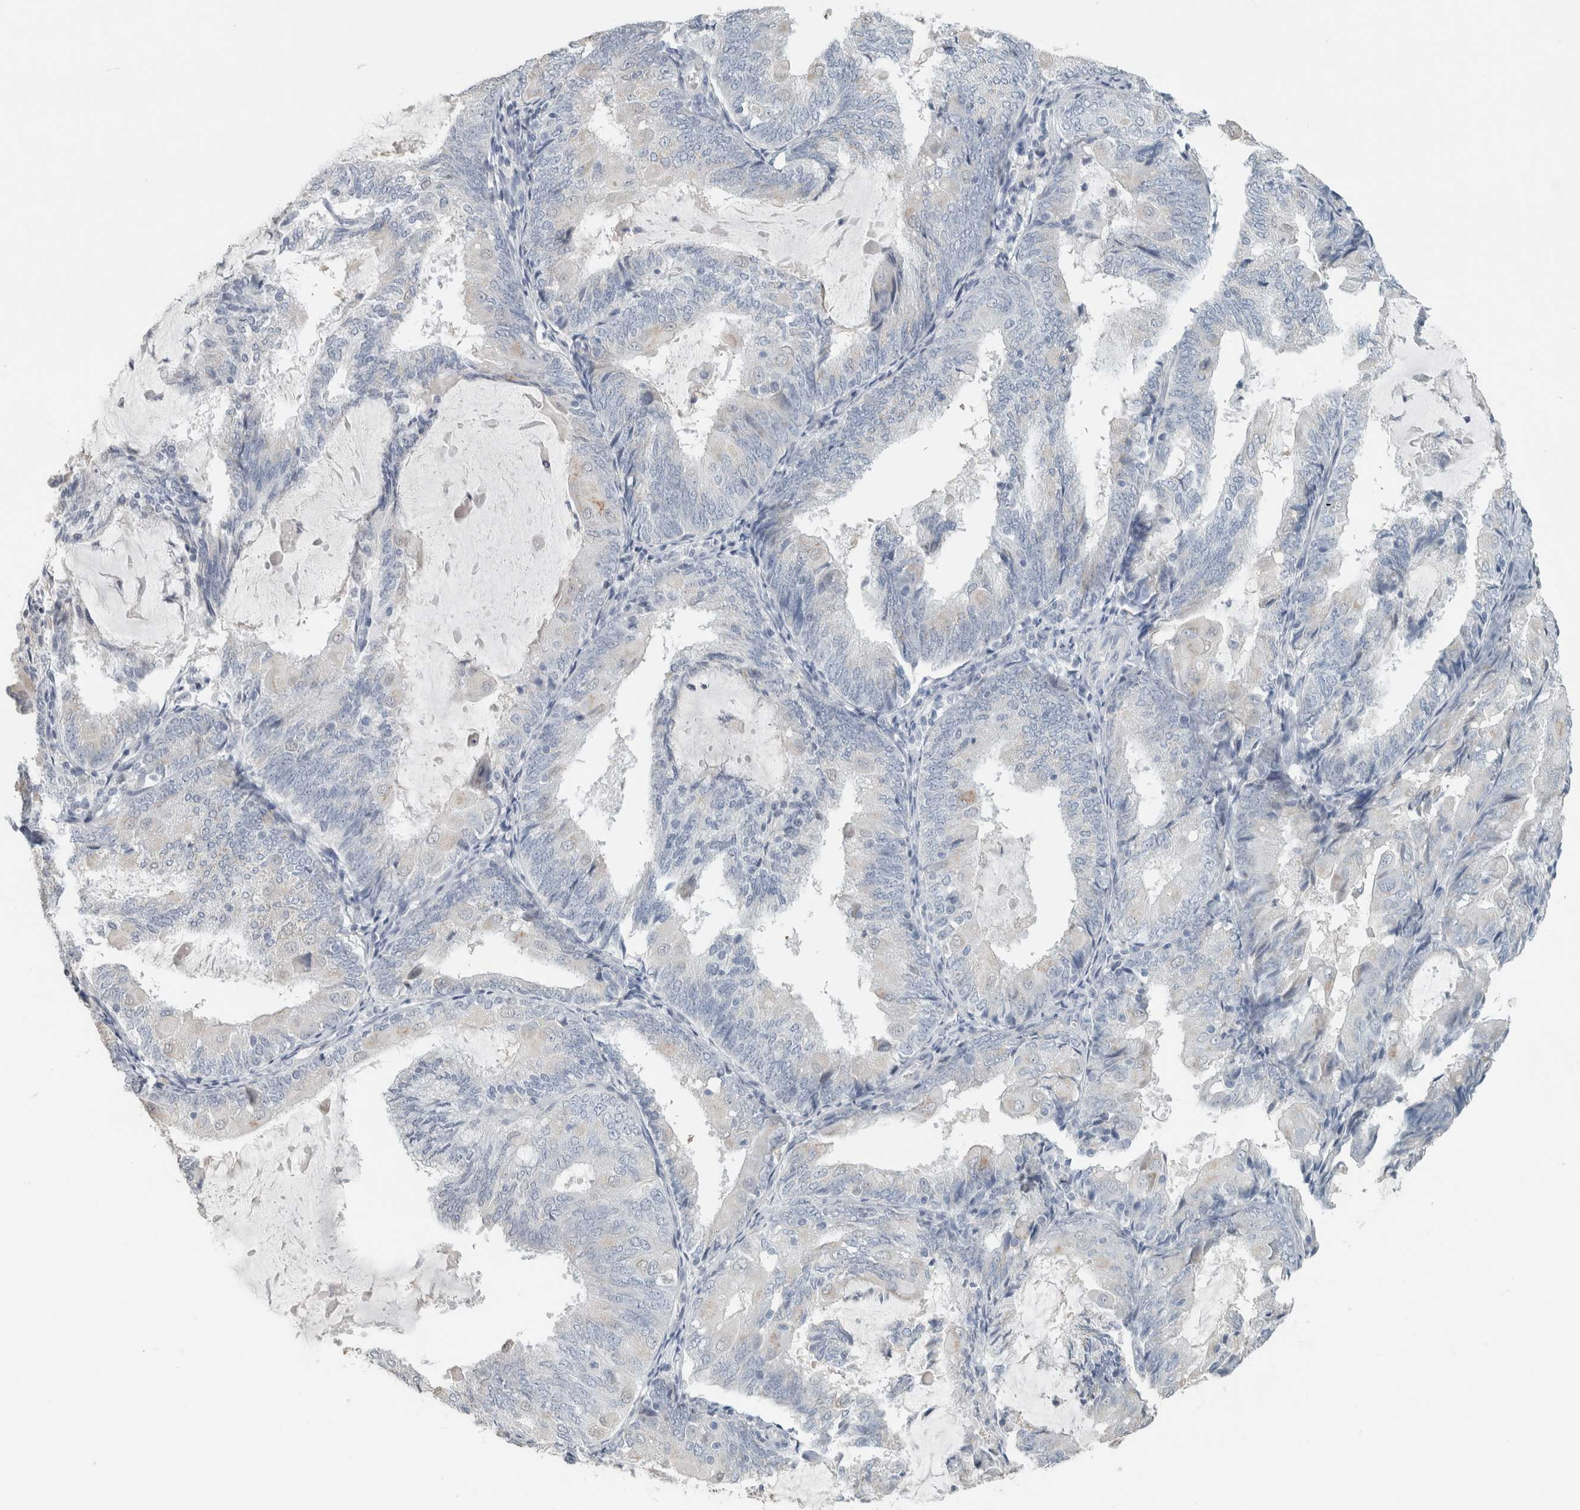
{"staining": {"intensity": "negative", "quantity": "none", "location": "none"}, "tissue": "endometrial cancer", "cell_type": "Tumor cells", "image_type": "cancer", "snomed": [{"axis": "morphology", "description": "Adenocarcinoma, NOS"}, {"axis": "topography", "description": "Endometrium"}], "caption": "Micrograph shows no significant protein positivity in tumor cells of endometrial cancer (adenocarcinoma).", "gene": "CRAT", "patient": {"sex": "female", "age": 81}}